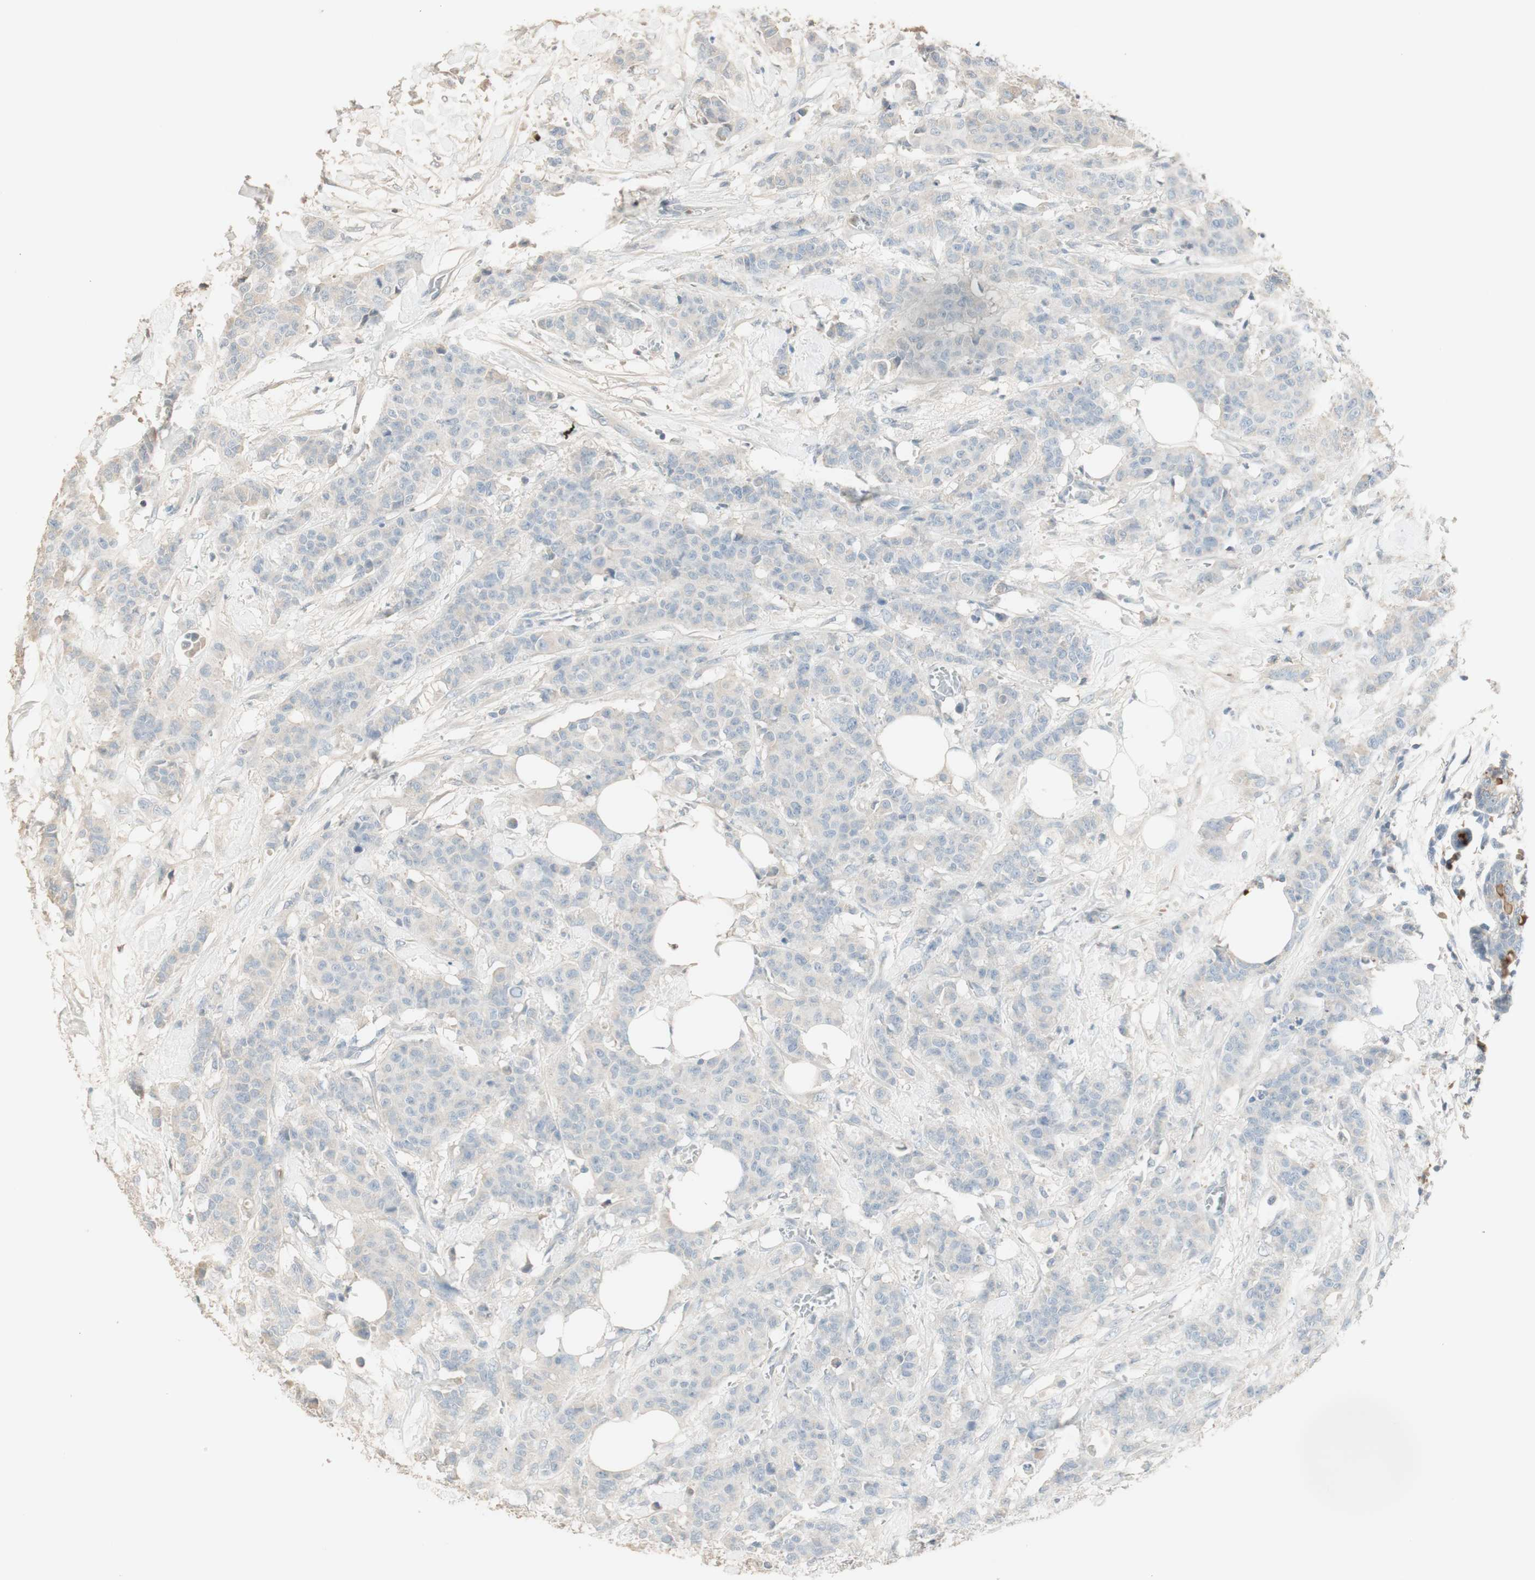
{"staining": {"intensity": "negative", "quantity": "none", "location": "none"}, "tissue": "breast cancer", "cell_type": "Tumor cells", "image_type": "cancer", "snomed": [{"axis": "morphology", "description": "Normal tissue, NOS"}, {"axis": "morphology", "description": "Duct carcinoma"}, {"axis": "topography", "description": "Breast"}], "caption": "Histopathology image shows no protein staining in tumor cells of breast intraductal carcinoma tissue.", "gene": "IFNG", "patient": {"sex": "female", "age": 40}}